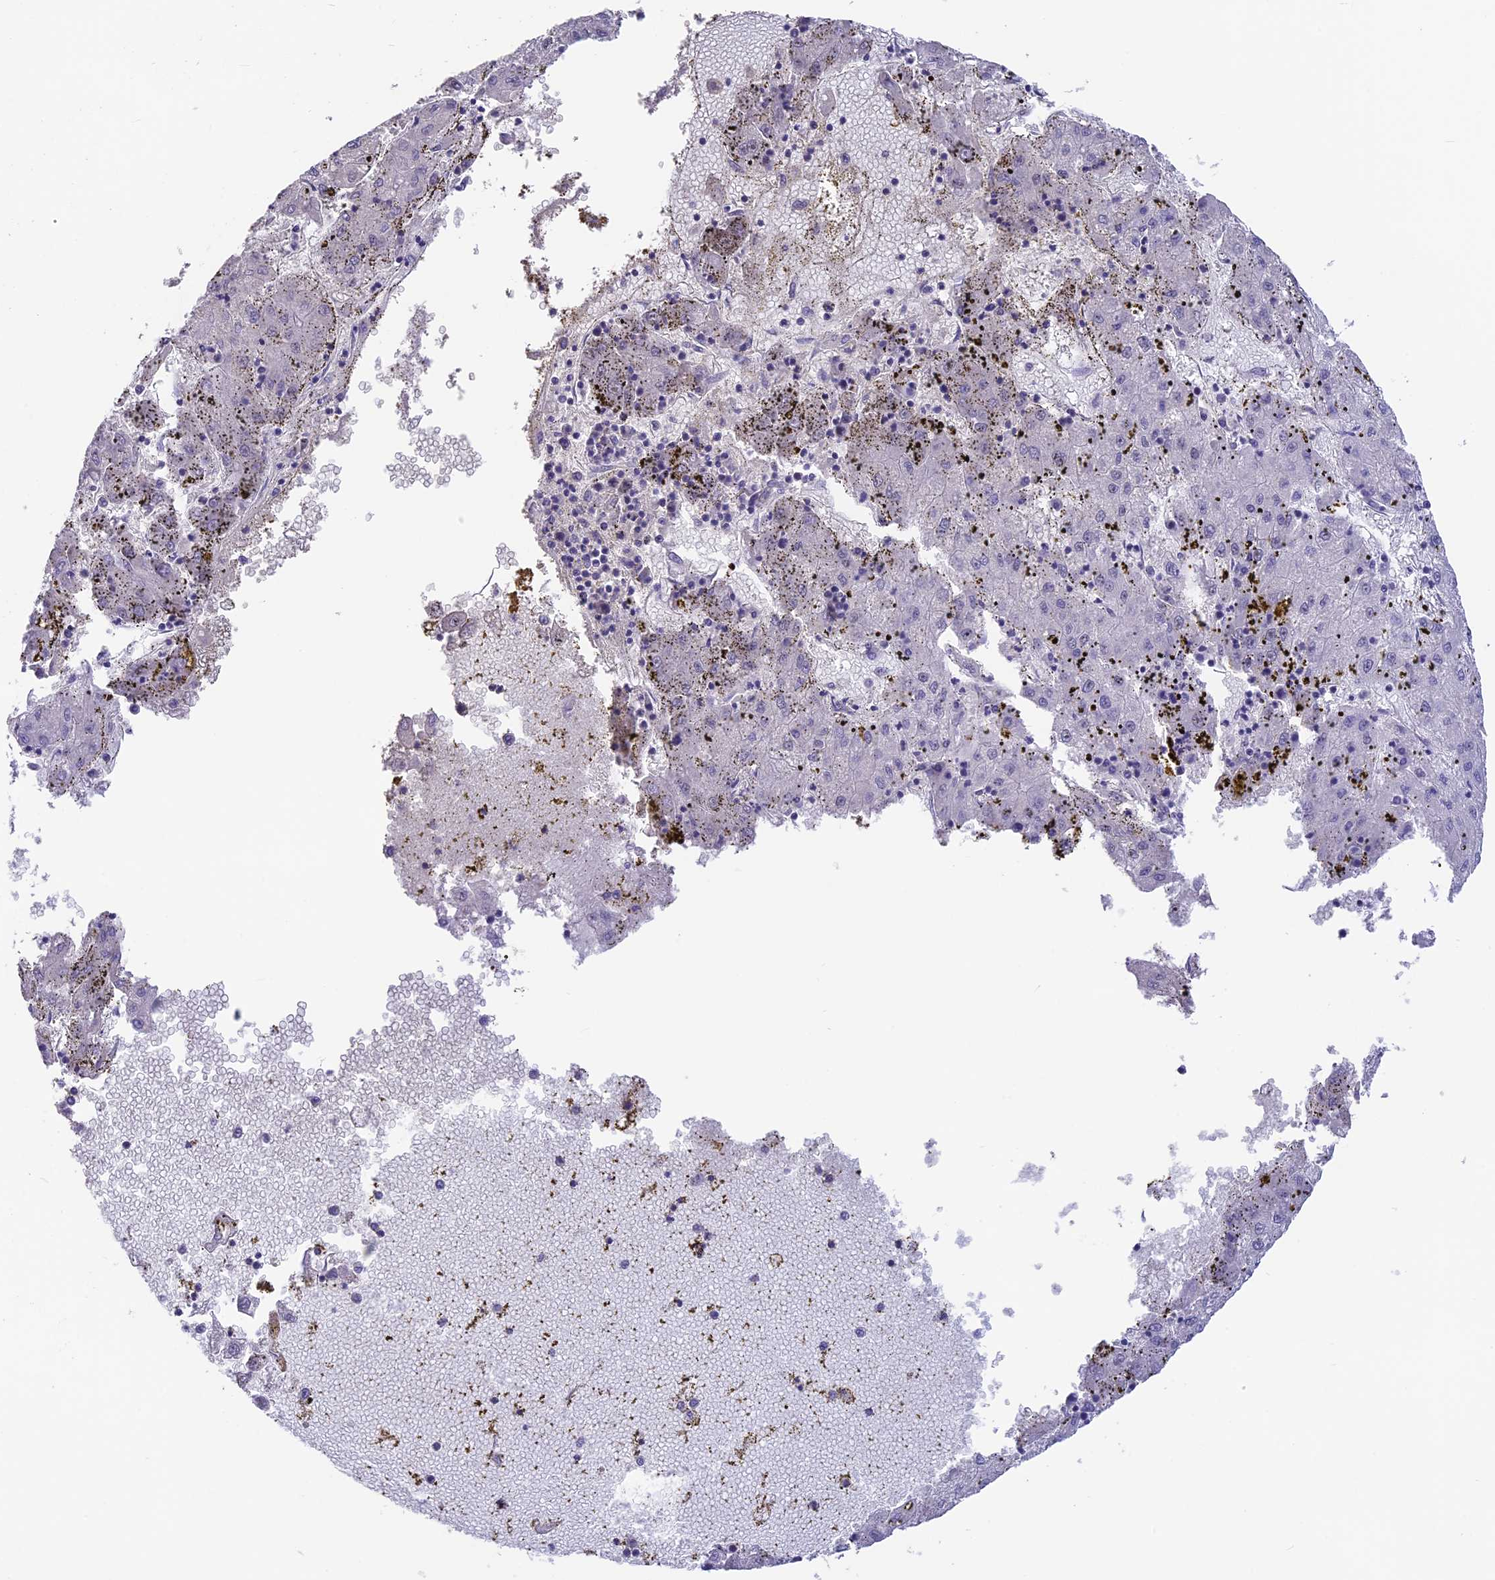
{"staining": {"intensity": "negative", "quantity": "none", "location": "none"}, "tissue": "liver cancer", "cell_type": "Tumor cells", "image_type": "cancer", "snomed": [{"axis": "morphology", "description": "Carcinoma, Hepatocellular, NOS"}, {"axis": "topography", "description": "Liver"}], "caption": "Immunohistochemical staining of hepatocellular carcinoma (liver) displays no significant positivity in tumor cells.", "gene": "SETD2", "patient": {"sex": "male", "age": 72}}